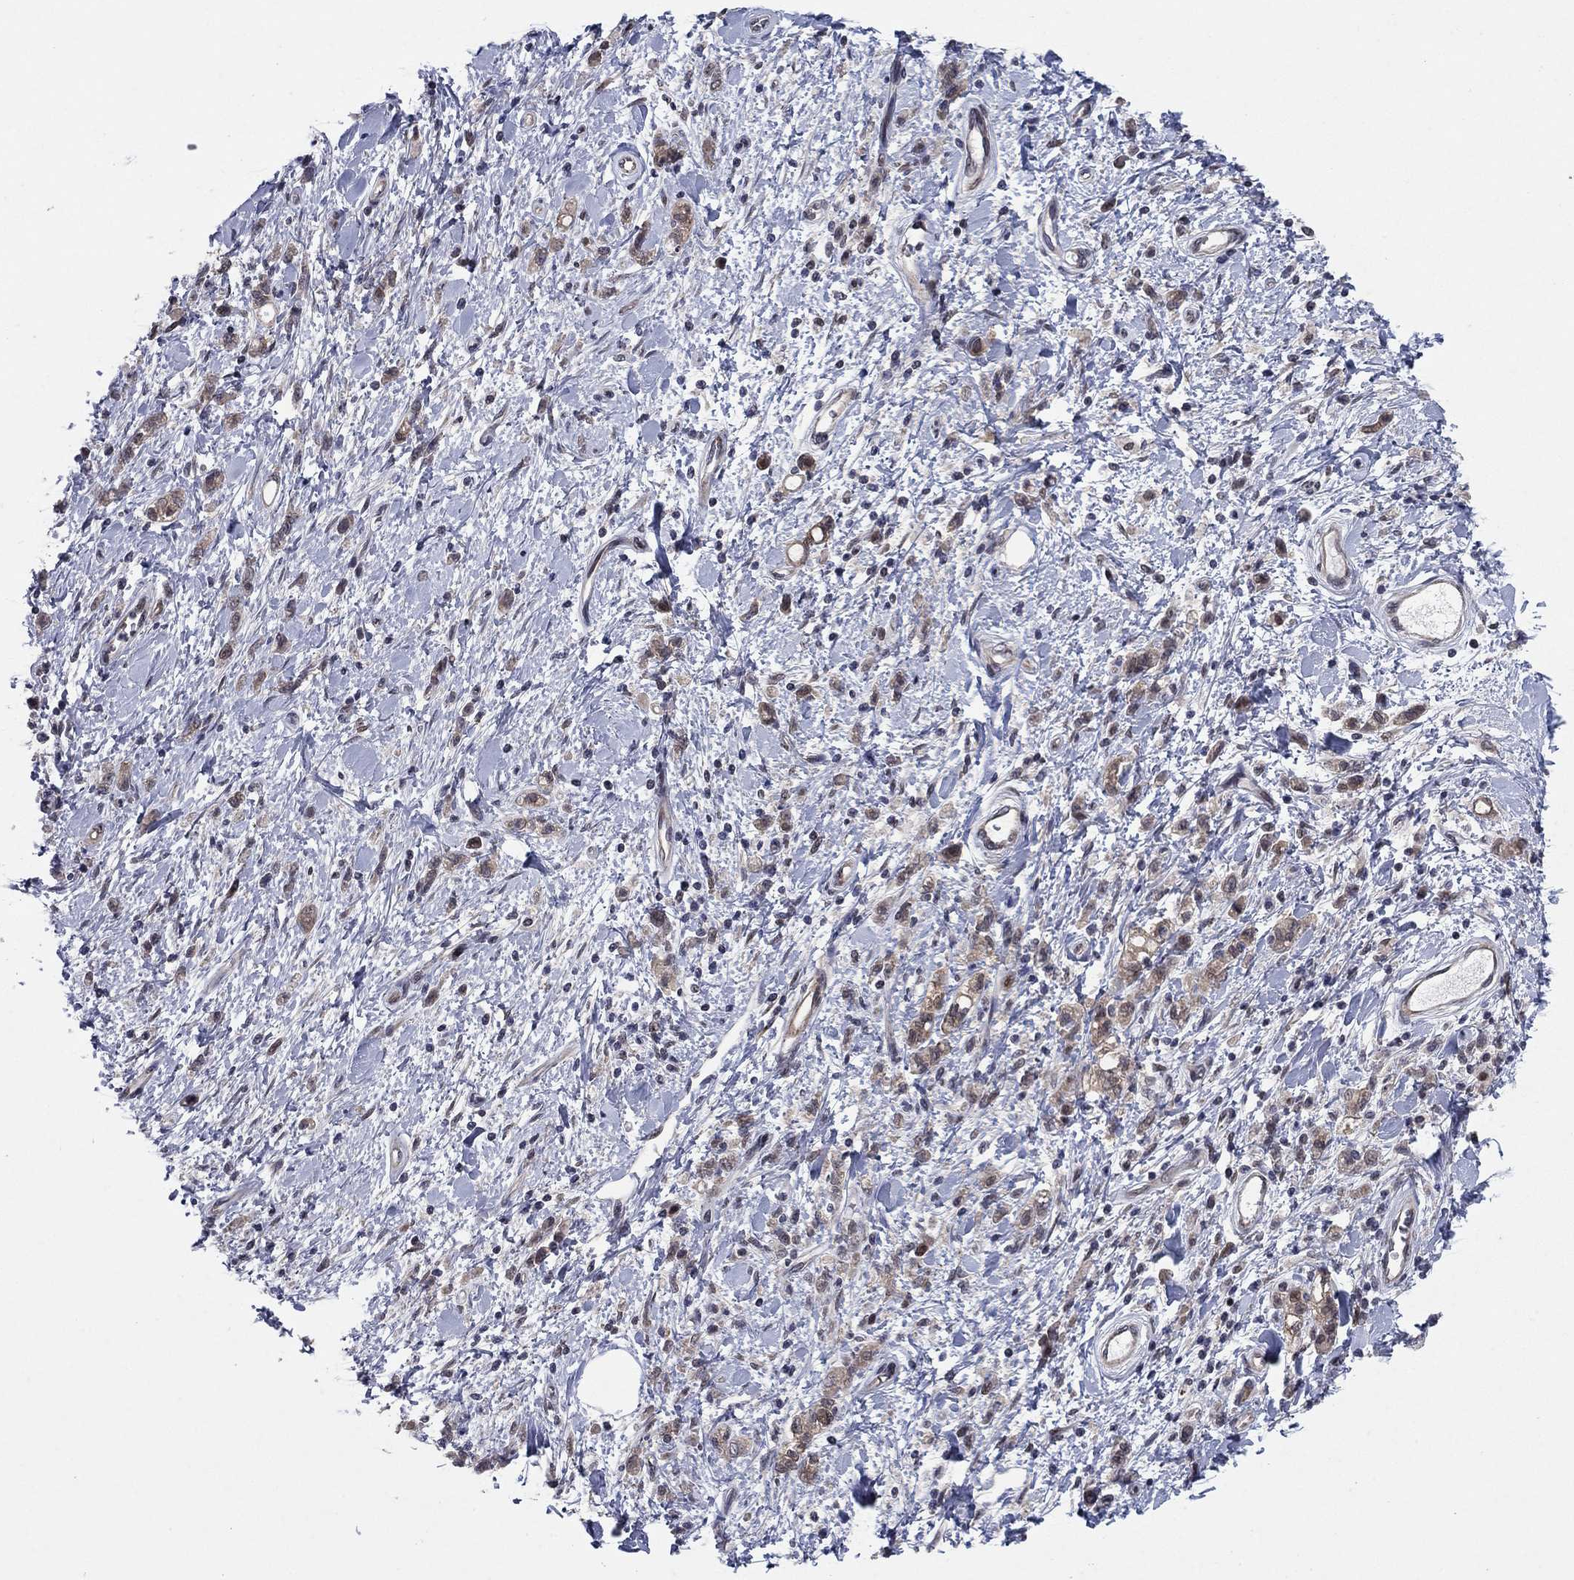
{"staining": {"intensity": "weak", "quantity": "25%-75%", "location": "cytoplasmic/membranous"}, "tissue": "stomach cancer", "cell_type": "Tumor cells", "image_type": "cancer", "snomed": [{"axis": "morphology", "description": "Adenocarcinoma, NOS"}, {"axis": "topography", "description": "Stomach"}], "caption": "Immunohistochemistry staining of stomach adenocarcinoma, which reveals low levels of weak cytoplasmic/membranous staining in about 25%-75% of tumor cells indicating weak cytoplasmic/membranous protein staining. The staining was performed using DAB (3,3'-diaminobenzidine) (brown) for protein detection and nuclei were counterstained in hematoxylin (blue).", "gene": "PSMC1", "patient": {"sex": "male", "age": 77}}